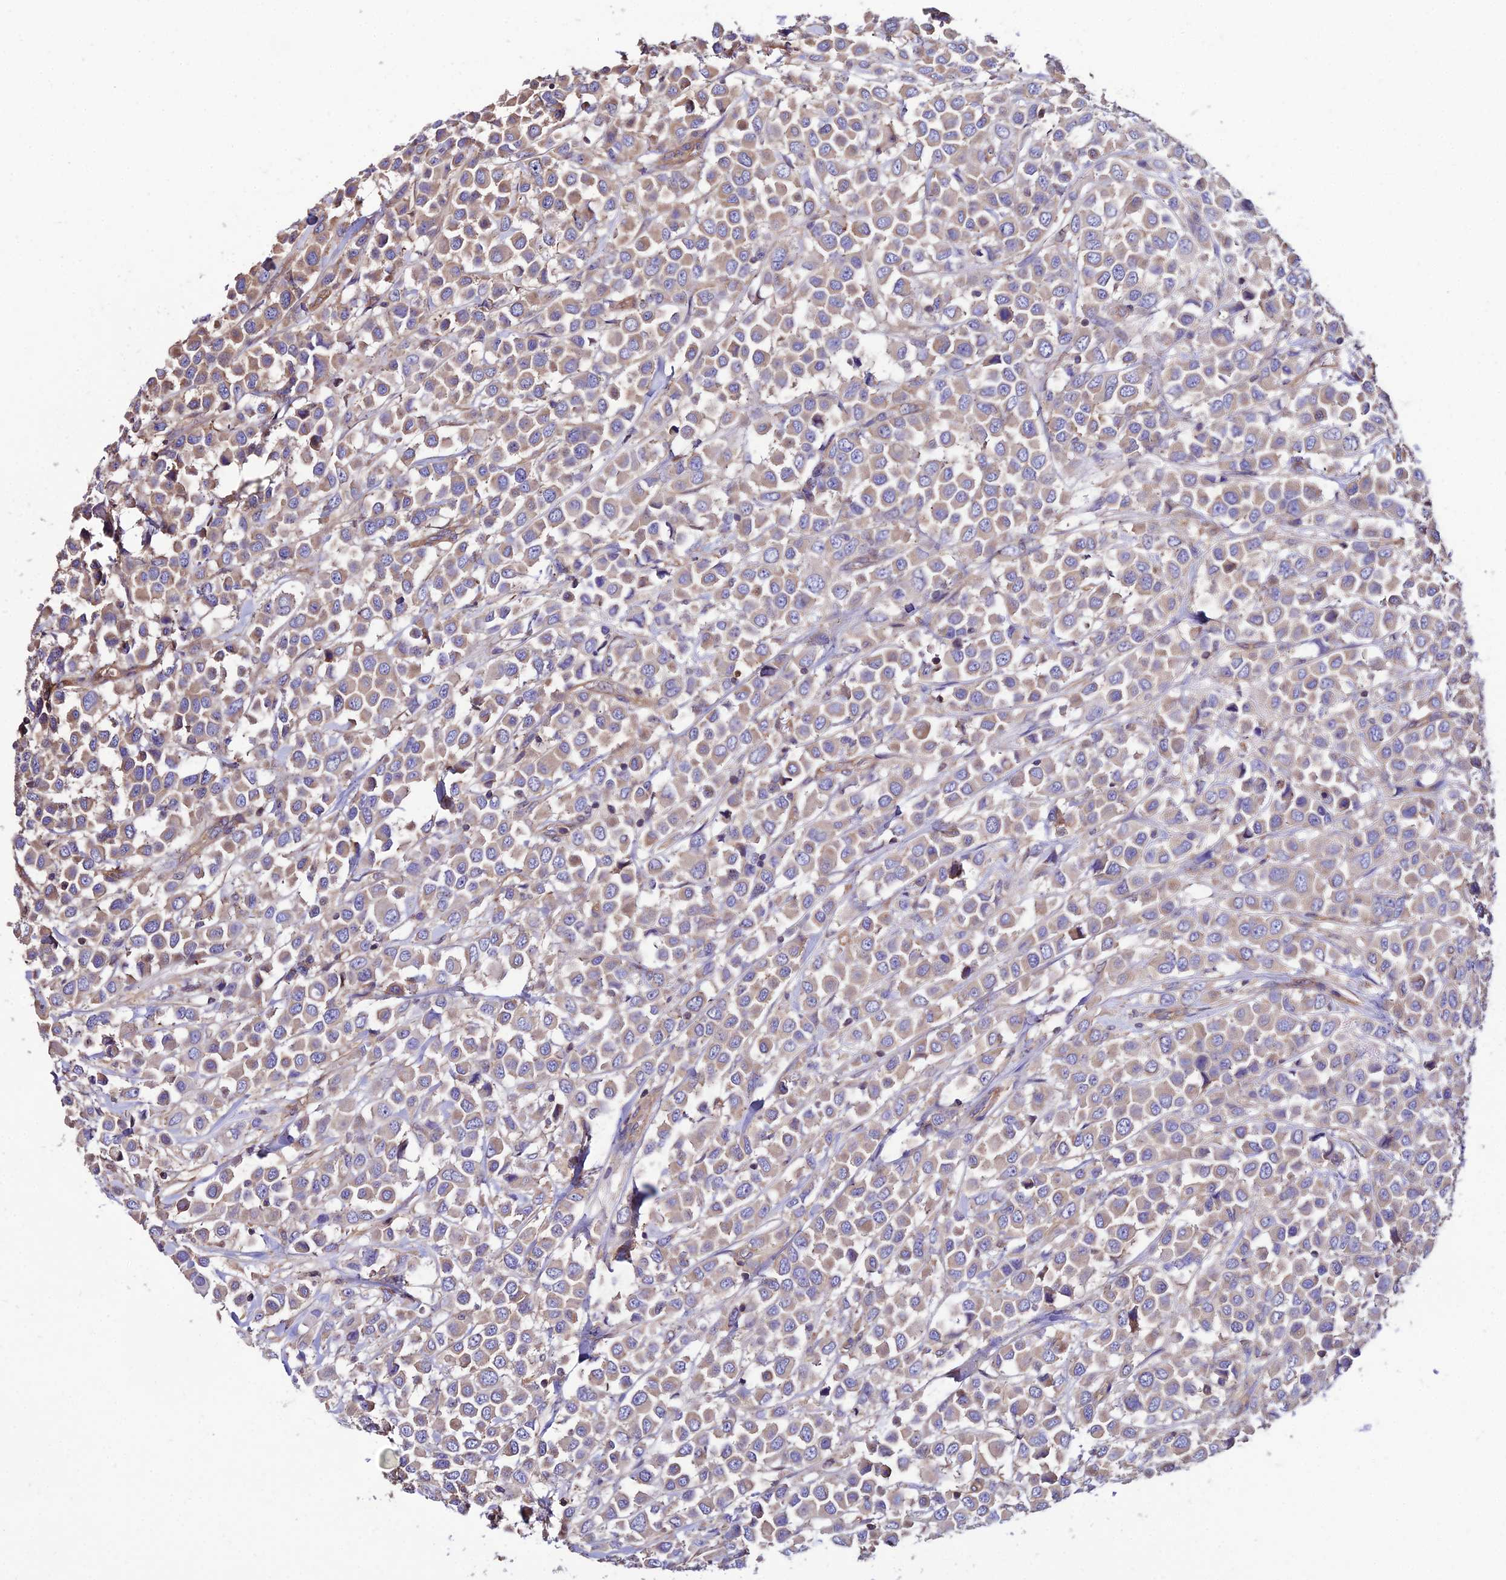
{"staining": {"intensity": "weak", "quantity": ">75%", "location": "cytoplasmic/membranous"}, "tissue": "breast cancer", "cell_type": "Tumor cells", "image_type": "cancer", "snomed": [{"axis": "morphology", "description": "Duct carcinoma"}, {"axis": "topography", "description": "Breast"}], "caption": "An immunohistochemistry histopathology image of tumor tissue is shown. Protein staining in brown shows weak cytoplasmic/membranous positivity in invasive ductal carcinoma (breast) within tumor cells.", "gene": "CALM2", "patient": {"sex": "female", "age": 61}}